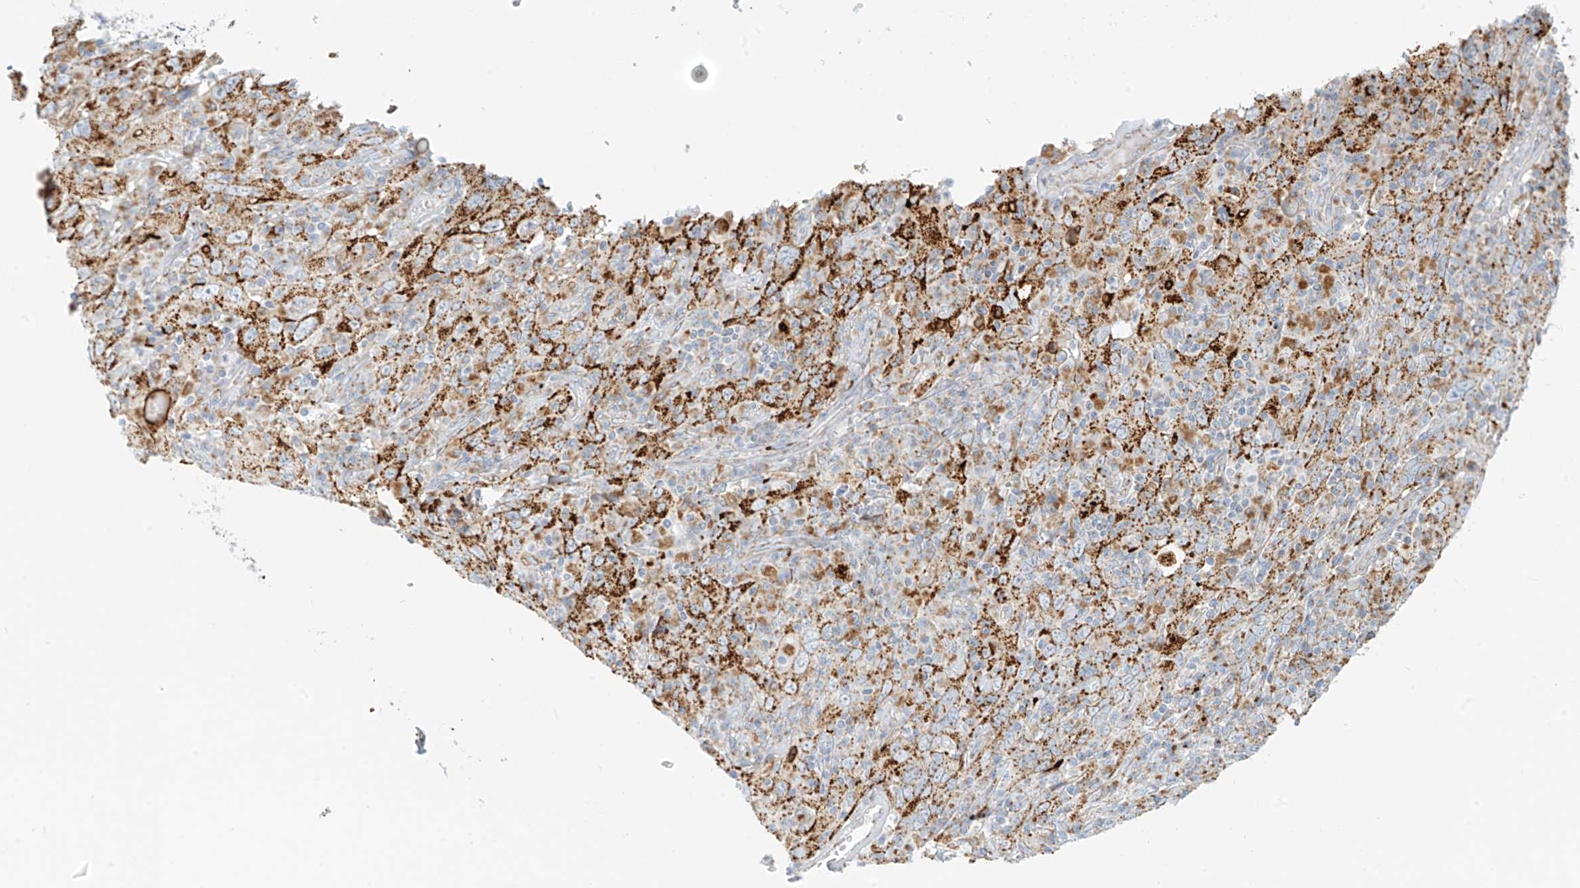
{"staining": {"intensity": "strong", "quantity": "25%-75%", "location": "cytoplasmic/membranous"}, "tissue": "cervical cancer", "cell_type": "Tumor cells", "image_type": "cancer", "snomed": [{"axis": "morphology", "description": "Squamous cell carcinoma, NOS"}, {"axis": "topography", "description": "Cervix"}], "caption": "Cervical cancer tissue displays strong cytoplasmic/membranous expression in about 25%-75% of tumor cells", "gene": "SLC35F6", "patient": {"sex": "female", "age": 46}}